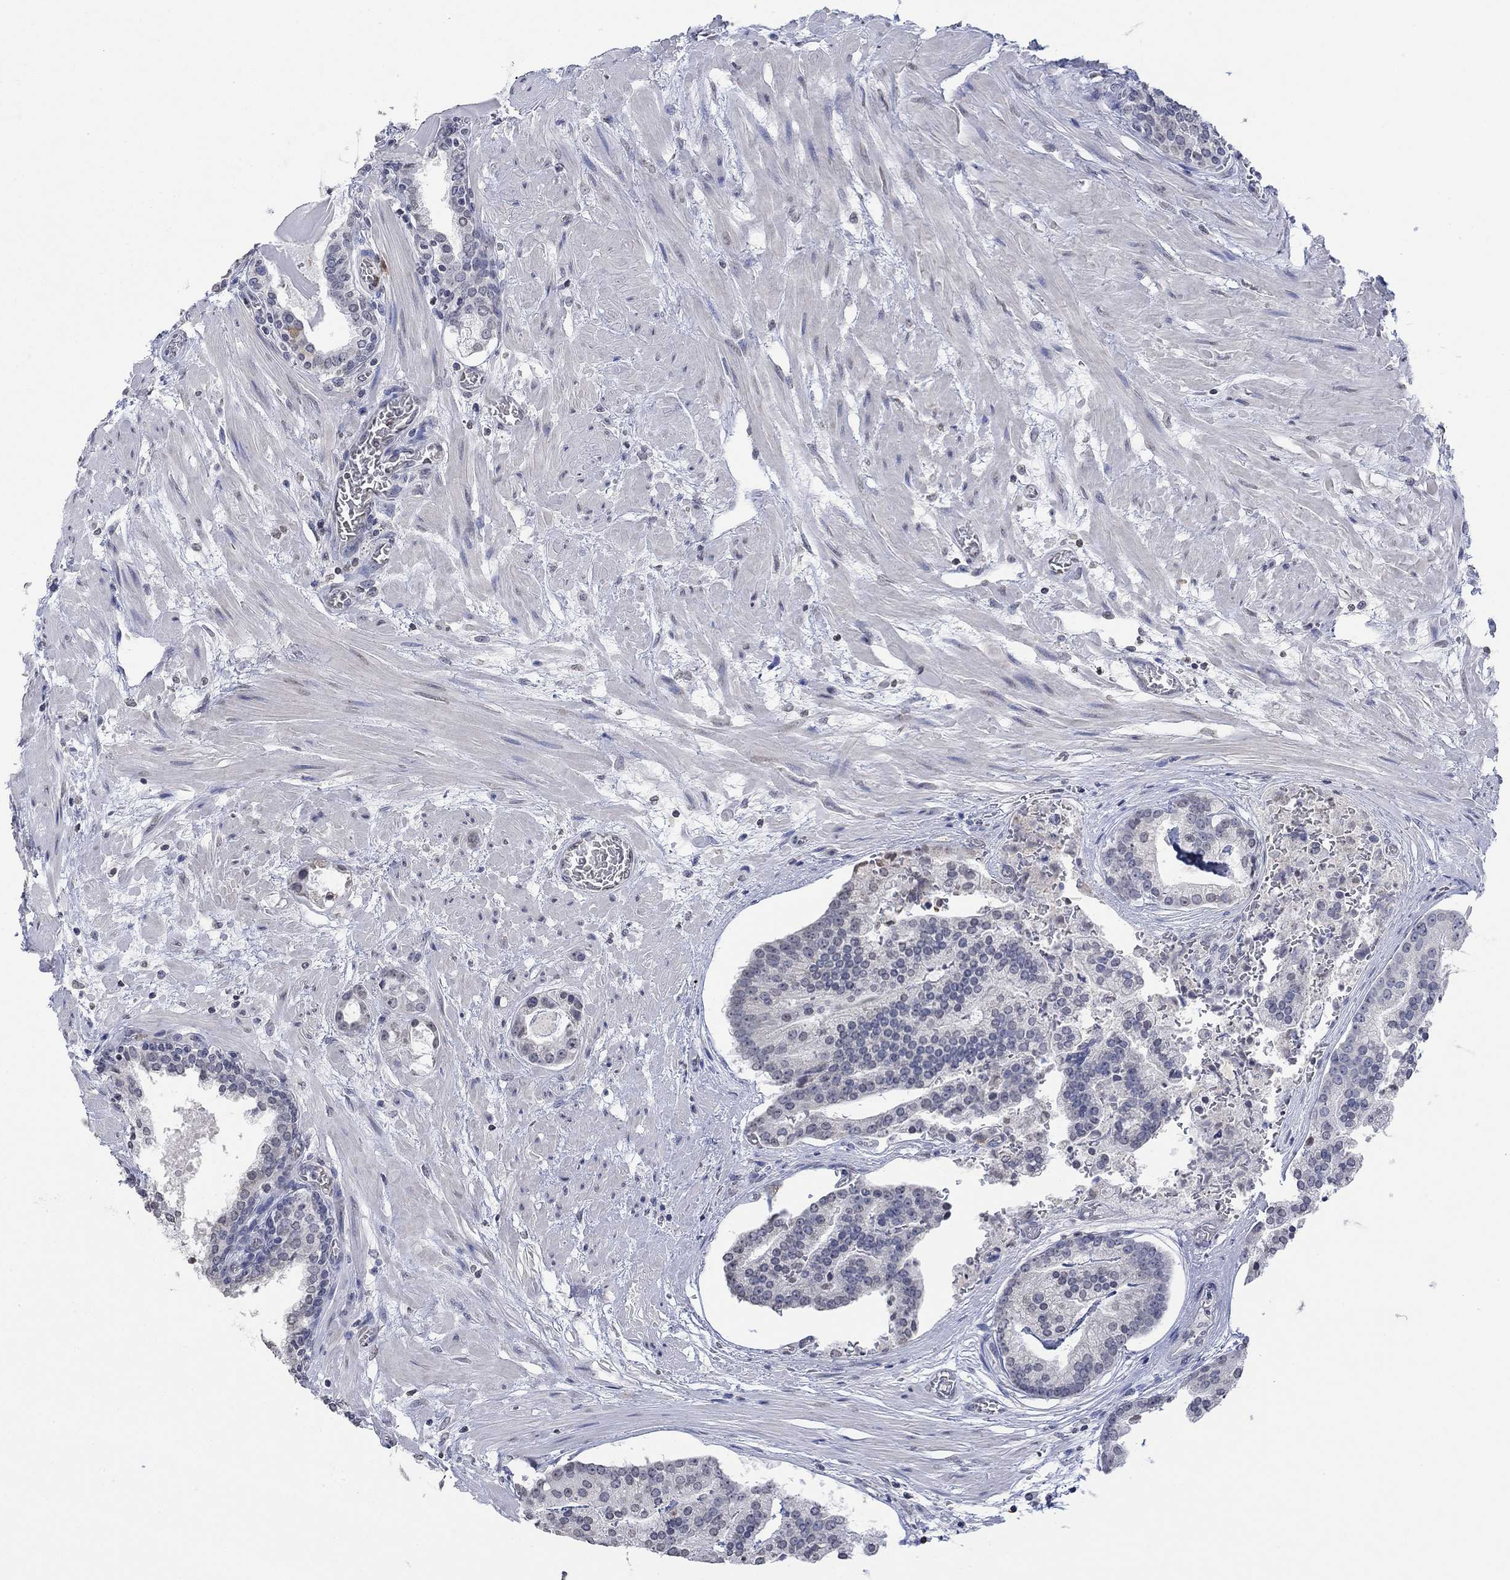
{"staining": {"intensity": "negative", "quantity": "none", "location": "none"}, "tissue": "prostate cancer", "cell_type": "Tumor cells", "image_type": "cancer", "snomed": [{"axis": "morphology", "description": "Adenocarcinoma, NOS"}, {"axis": "topography", "description": "Prostate and seminal vesicle, NOS"}, {"axis": "topography", "description": "Prostate"}], "caption": "Micrograph shows no protein positivity in tumor cells of adenocarcinoma (prostate) tissue. Brightfield microscopy of immunohistochemistry stained with DAB (brown) and hematoxylin (blue), captured at high magnification.", "gene": "TMEM255A", "patient": {"sex": "male", "age": 44}}